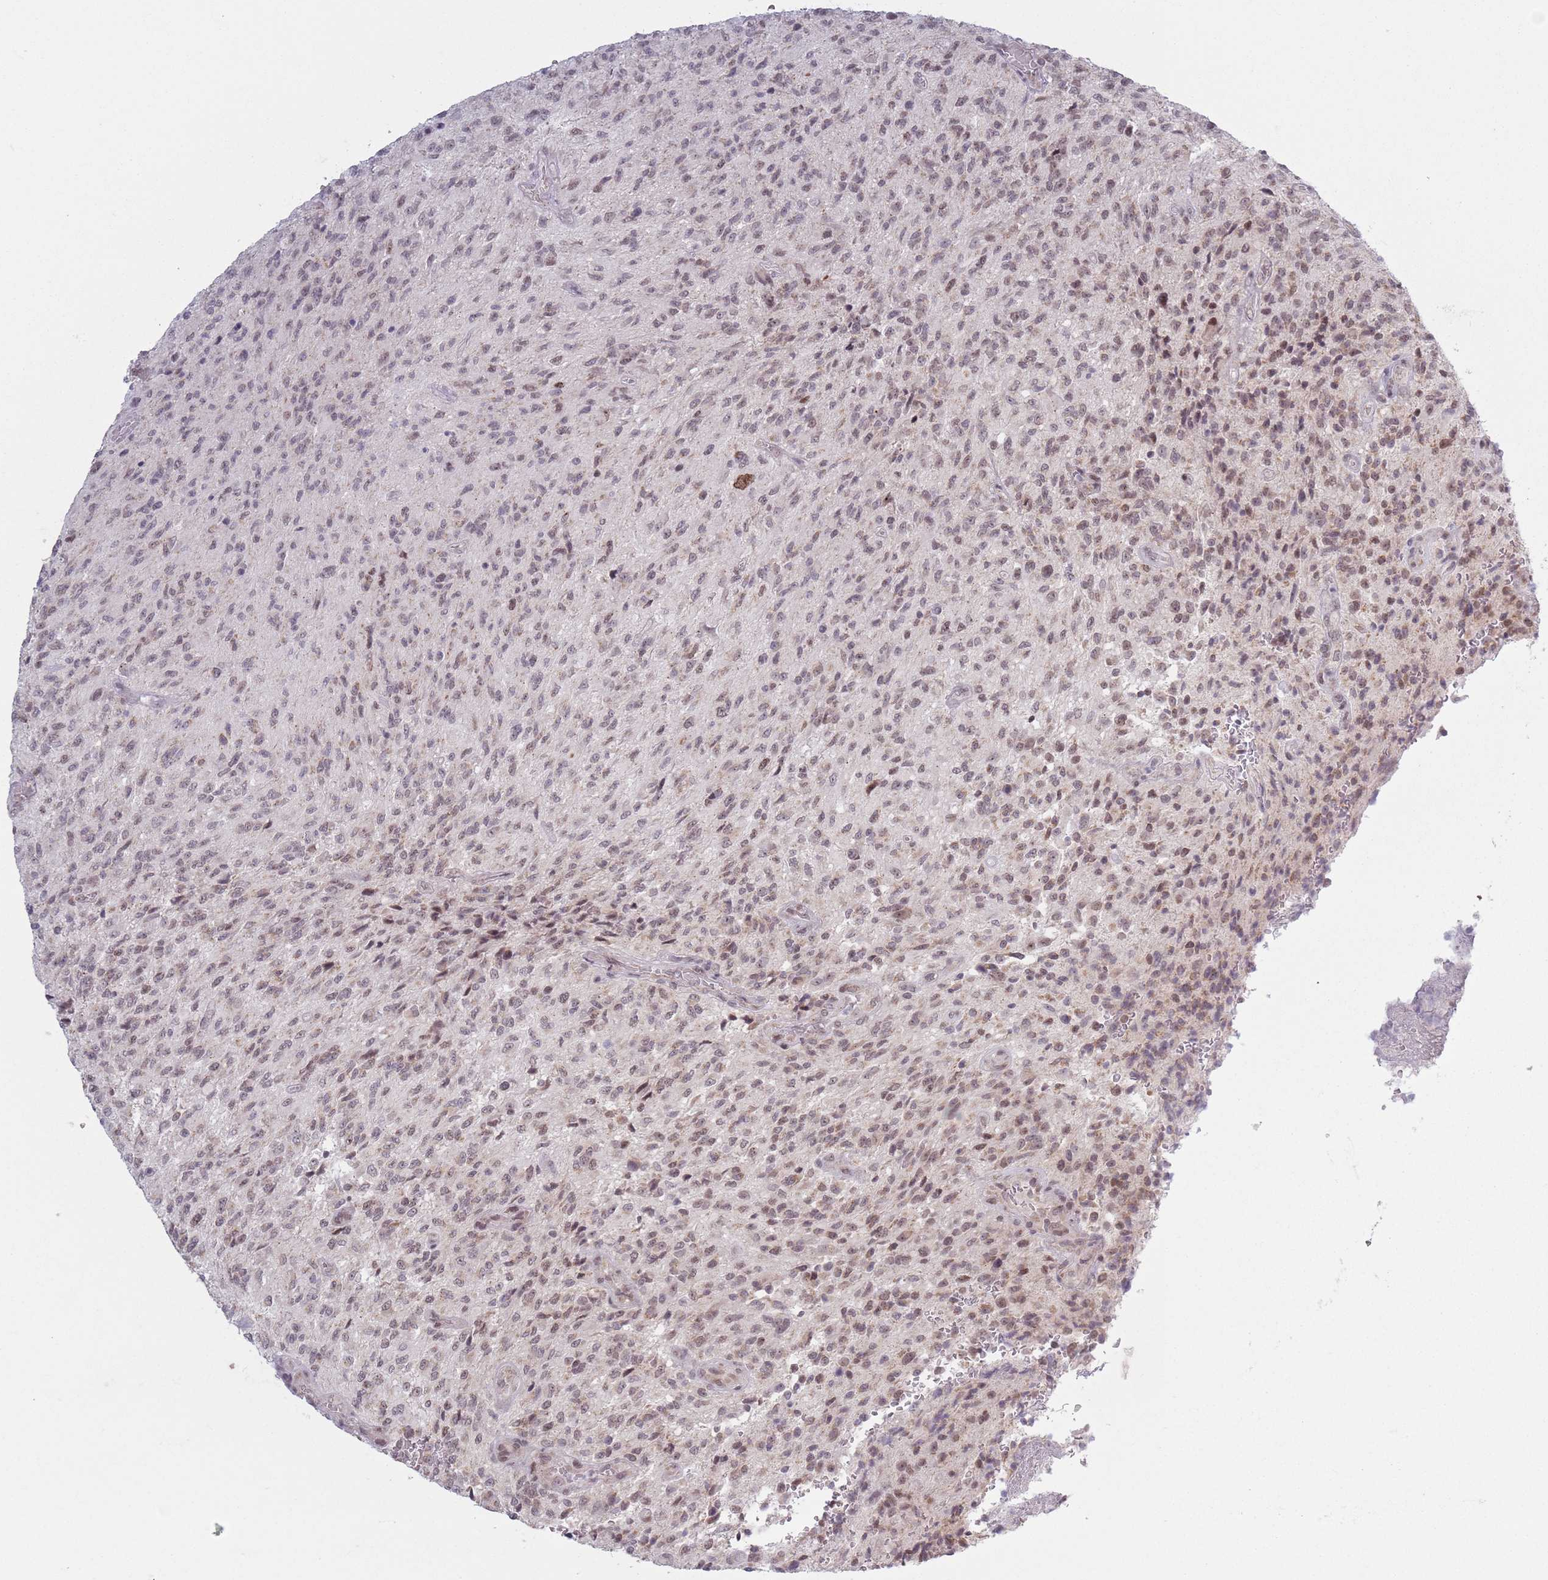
{"staining": {"intensity": "moderate", "quantity": "<25%", "location": "nuclear"}, "tissue": "glioma", "cell_type": "Tumor cells", "image_type": "cancer", "snomed": [{"axis": "morphology", "description": "Normal tissue, NOS"}, {"axis": "morphology", "description": "Glioma, malignant, High grade"}, {"axis": "topography", "description": "Cerebral cortex"}], "caption": "Immunohistochemistry (DAB (3,3'-diaminobenzidine)) staining of glioma displays moderate nuclear protein staining in about <25% of tumor cells.", "gene": "MRPL34", "patient": {"sex": "male", "age": 56}}